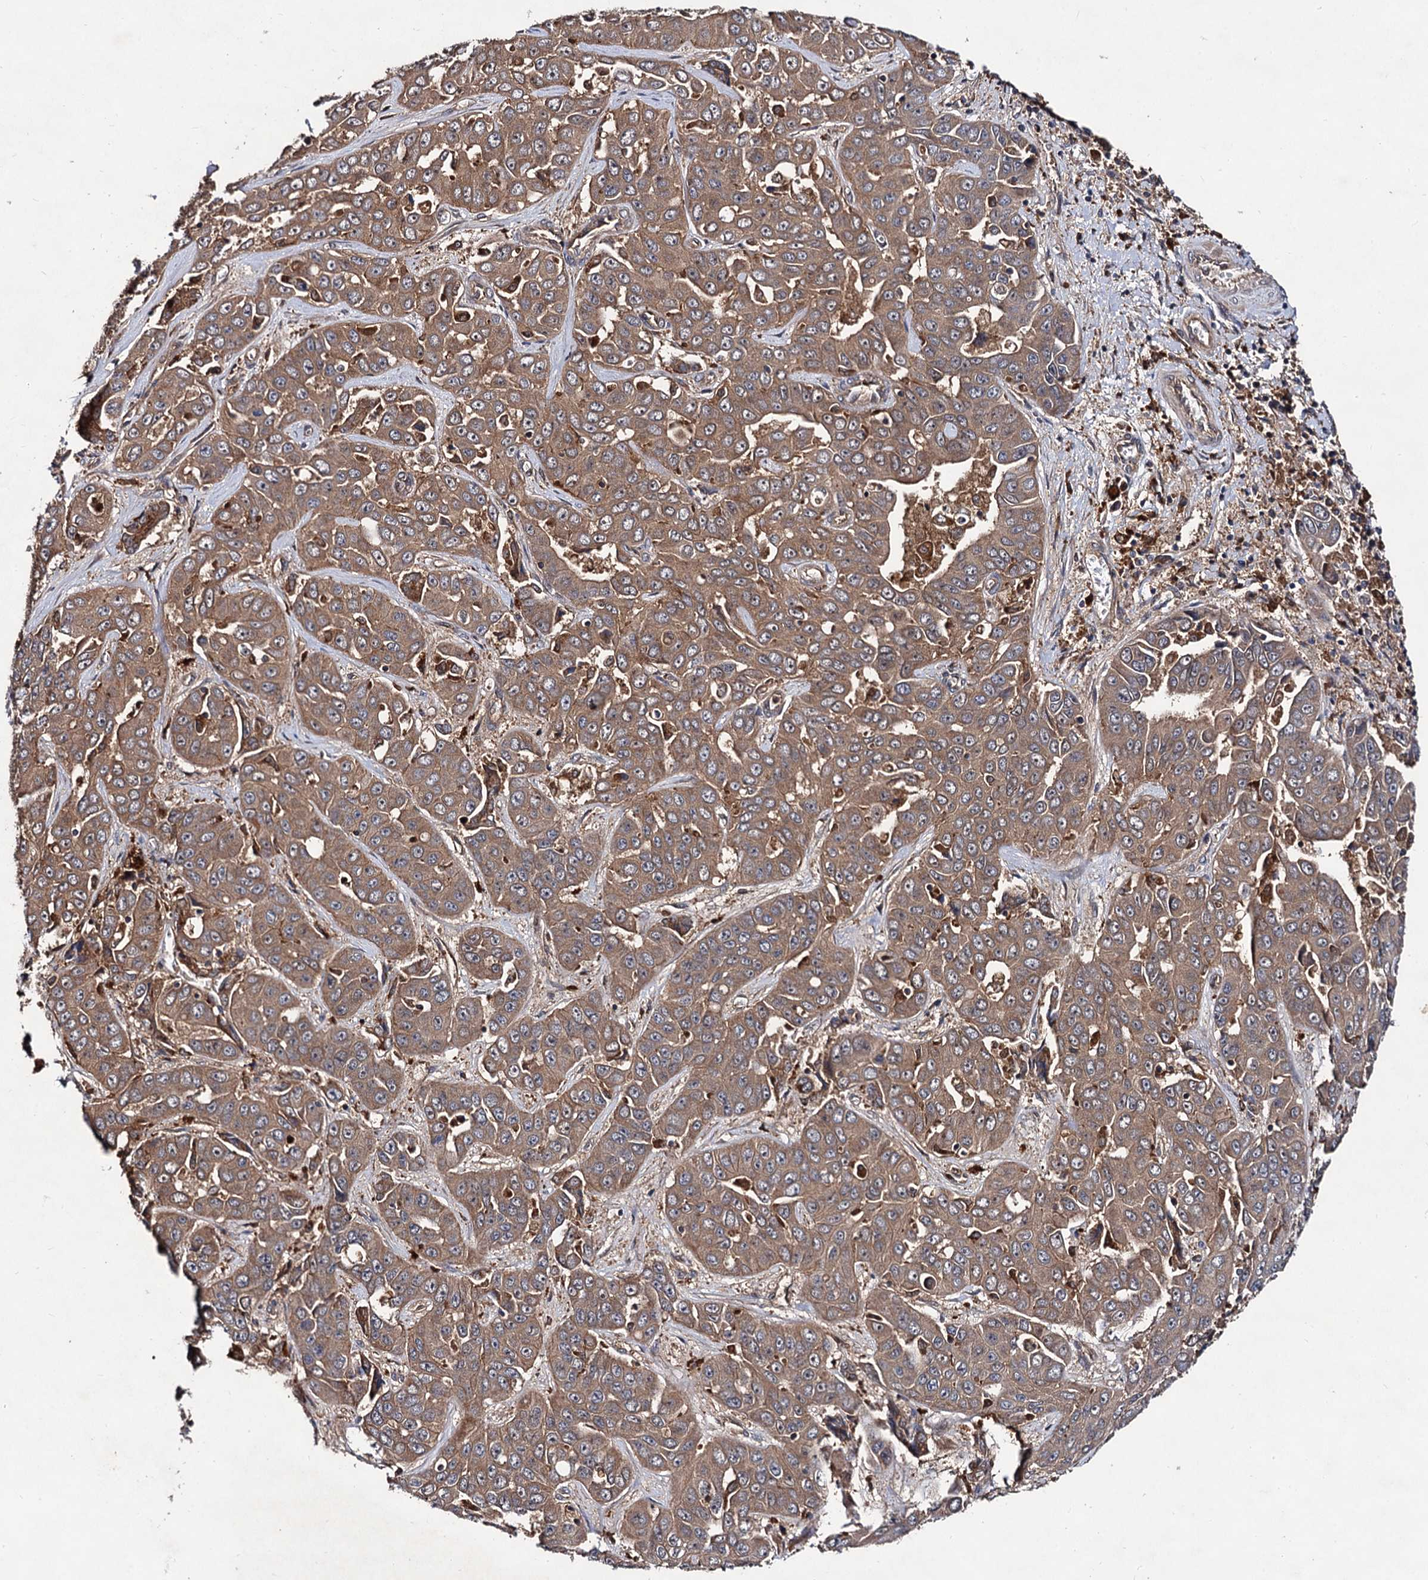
{"staining": {"intensity": "moderate", "quantity": ">75%", "location": "cytoplasmic/membranous"}, "tissue": "liver cancer", "cell_type": "Tumor cells", "image_type": "cancer", "snomed": [{"axis": "morphology", "description": "Cholangiocarcinoma"}, {"axis": "topography", "description": "Liver"}], "caption": "Immunohistochemistry (IHC) of liver cancer (cholangiocarcinoma) reveals medium levels of moderate cytoplasmic/membranous positivity in approximately >75% of tumor cells.", "gene": "VPS29", "patient": {"sex": "female", "age": 52}}